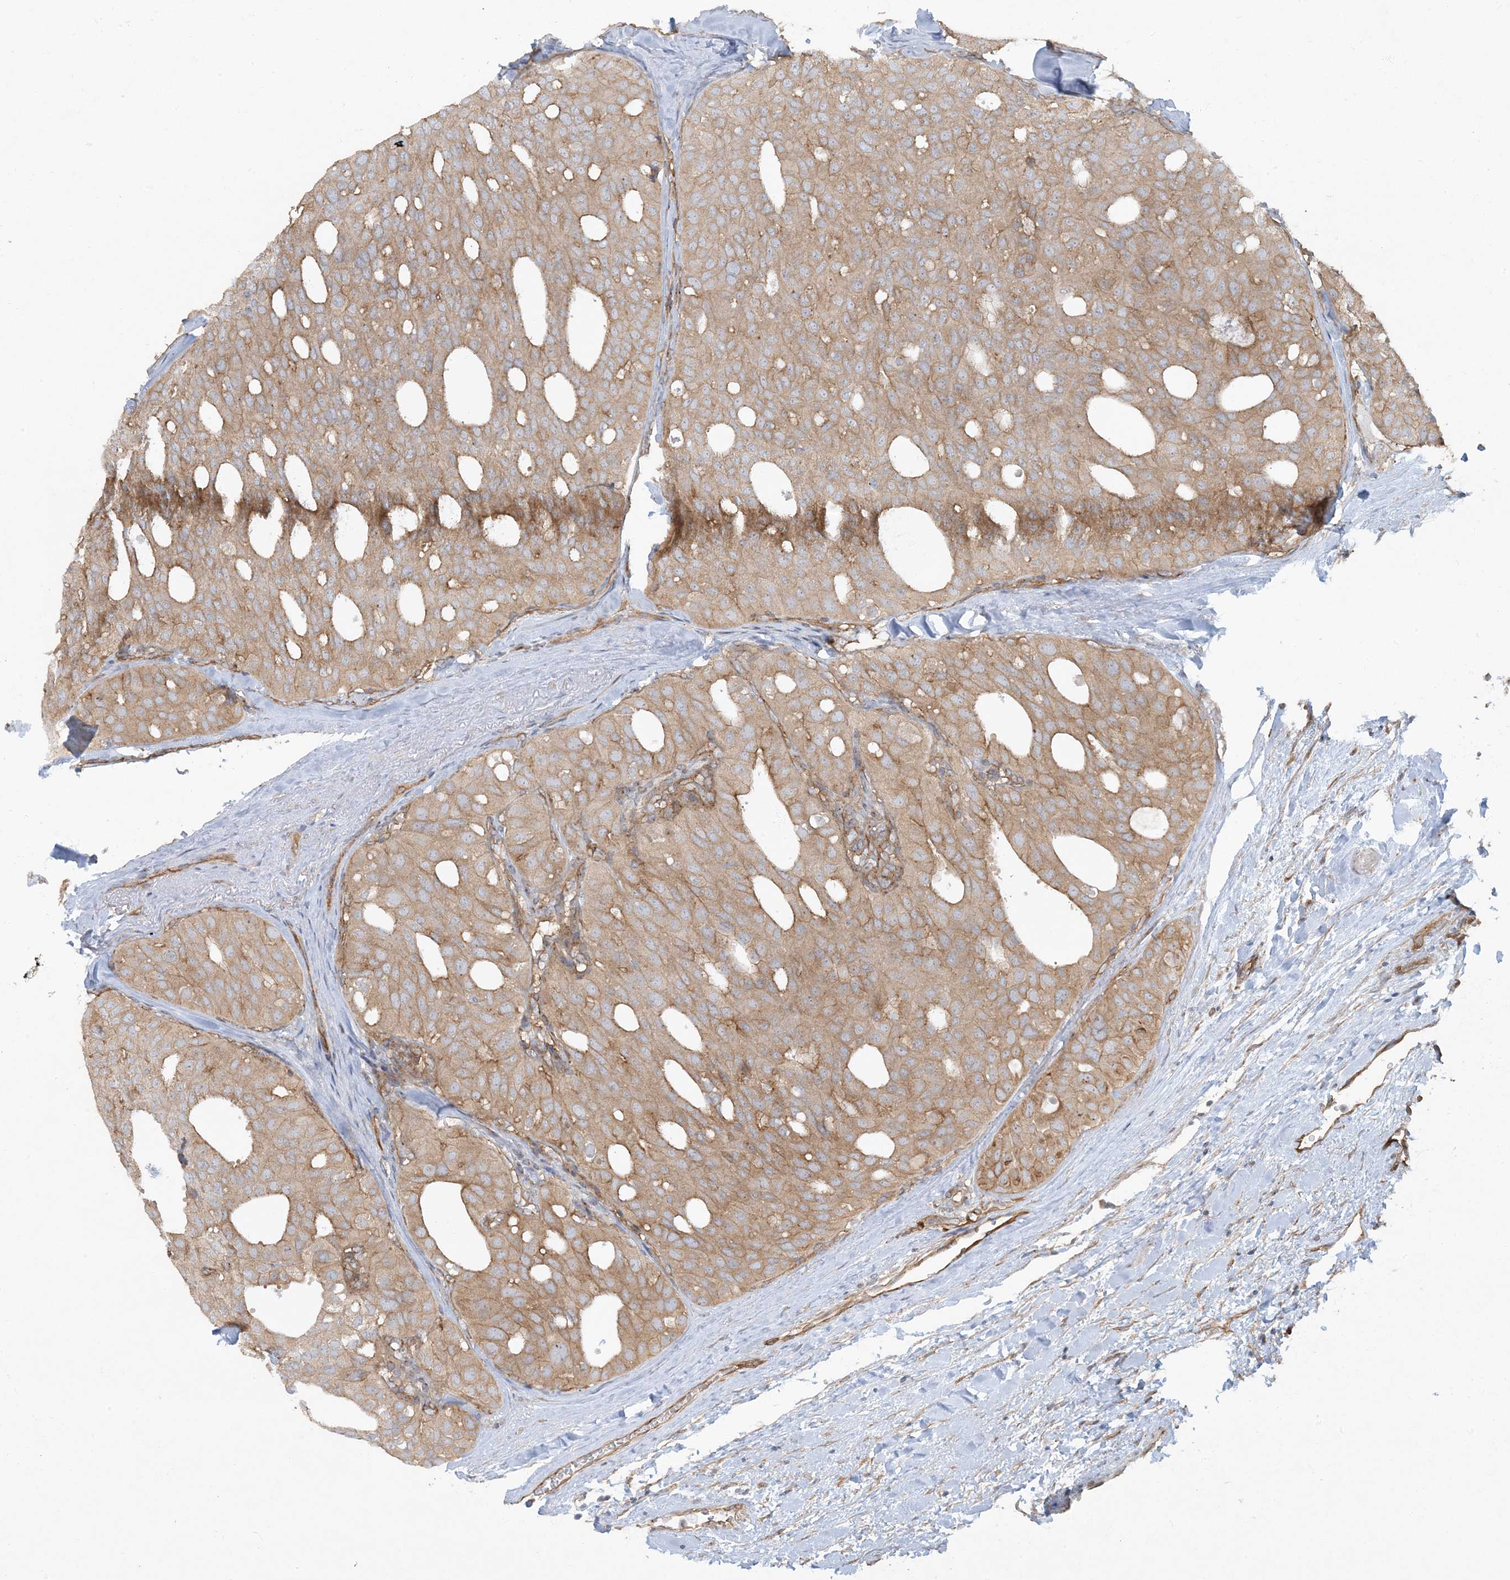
{"staining": {"intensity": "moderate", "quantity": ">75%", "location": "cytoplasmic/membranous"}, "tissue": "thyroid cancer", "cell_type": "Tumor cells", "image_type": "cancer", "snomed": [{"axis": "morphology", "description": "Follicular adenoma carcinoma, NOS"}, {"axis": "topography", "description": "Thyroid gland"}], "caption": "Follicular adenoma carcinoma (thyroid) tissue displays moderate cytoplasmic/membranous staining in approximately >75% of tumor cells (IHC, brightfield microscopy, high magnification).", "gene": "ATP23", "patient": {"sex": "male", "age": 75}}